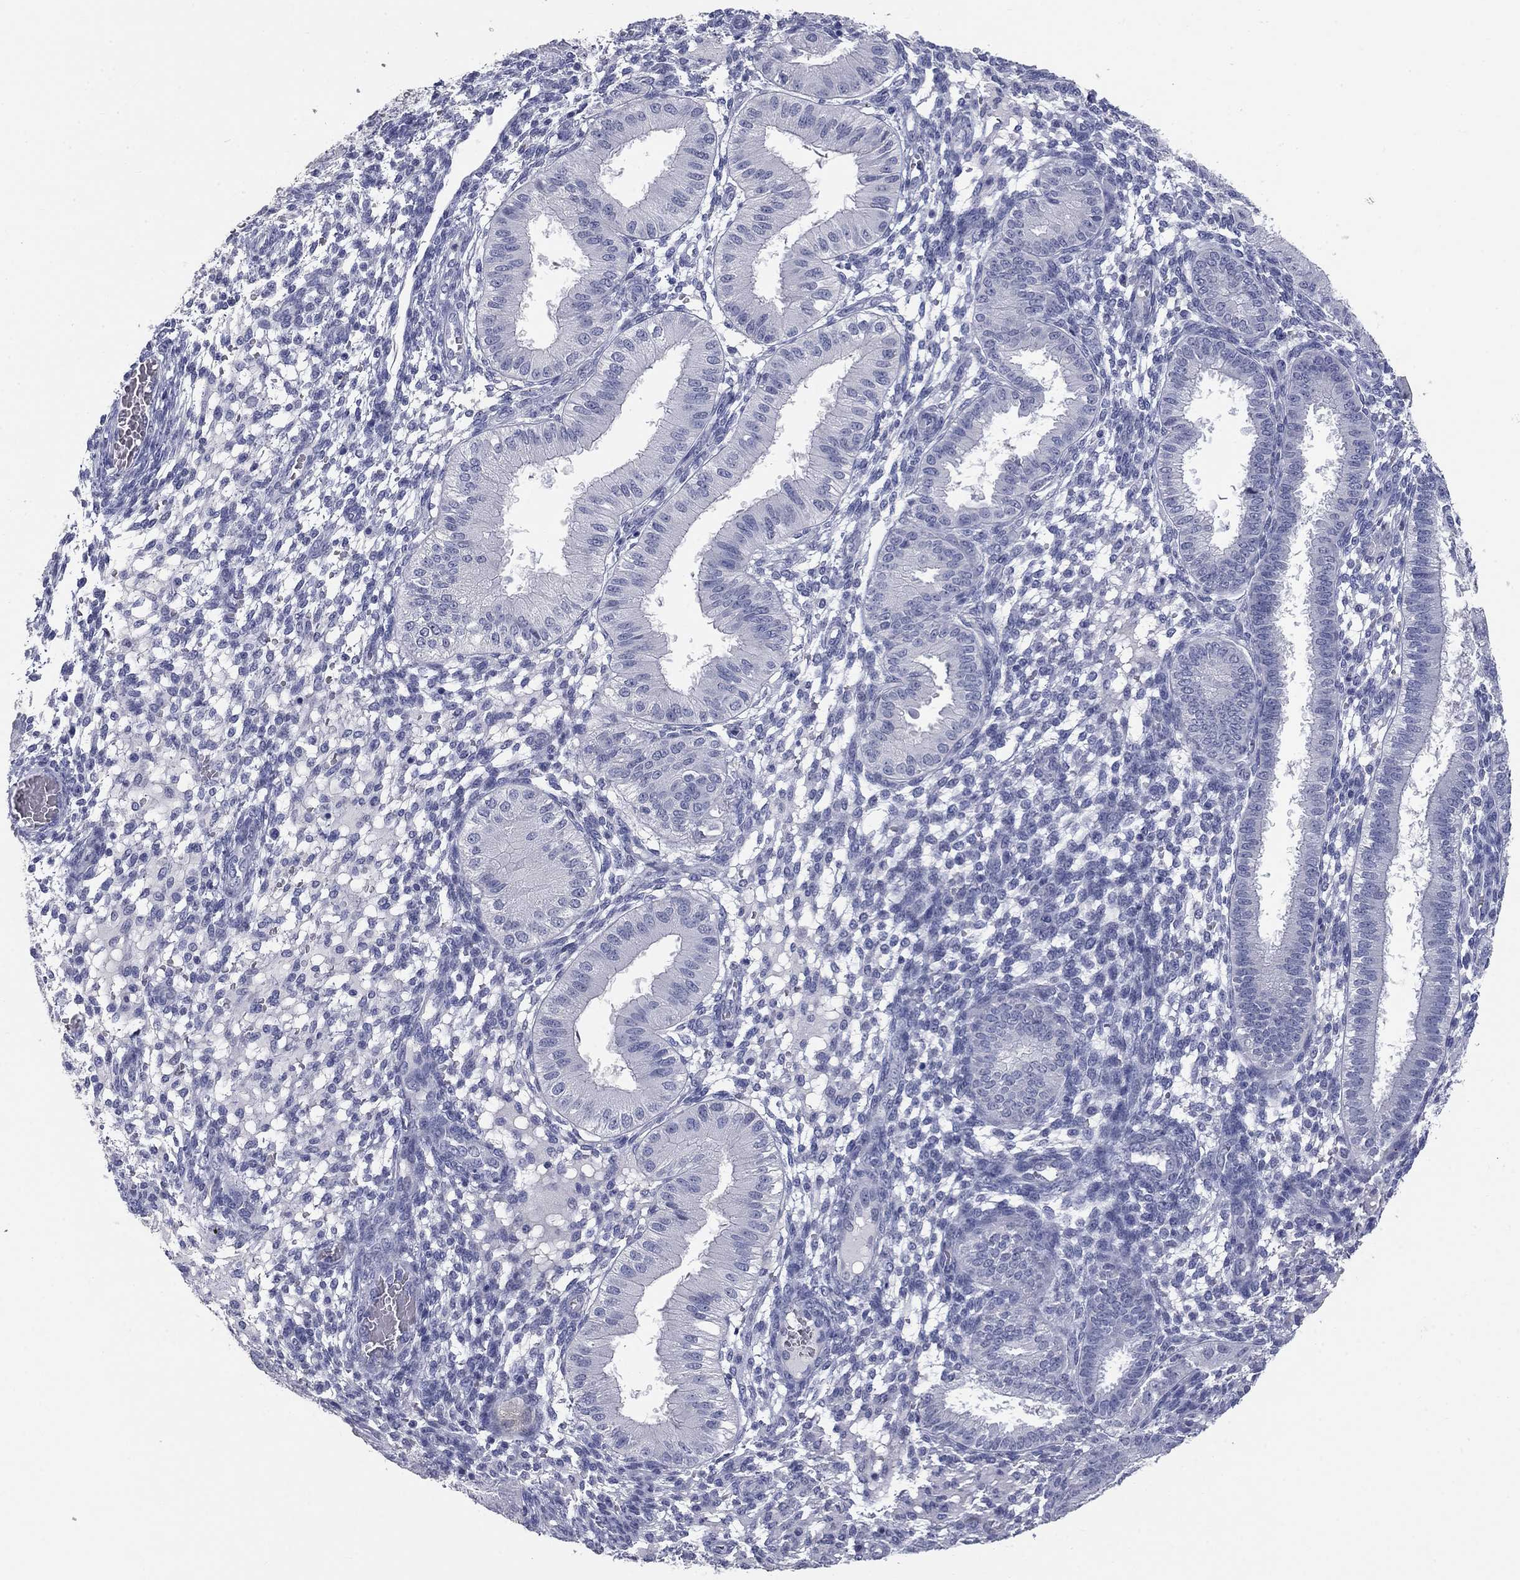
{"staining": {"intensity": "negative", "quantity": "none", "location": "none"}, "tissue": "endometrium", "cell_type": "Cells in endometrial stroma", "image_type": "normal", "snomed": [{"axis": "morphology", "description": "Normal tissue, NOS"}, {"axis": "topography", "description": "Endometrium"}], "caption": "DAB immunohistochemical staining of benign endometrium displays no significant staining in cells in endometrial stroma.", "gene": "ELAVL4", "patient": {"sex": "female", "age": 43}}